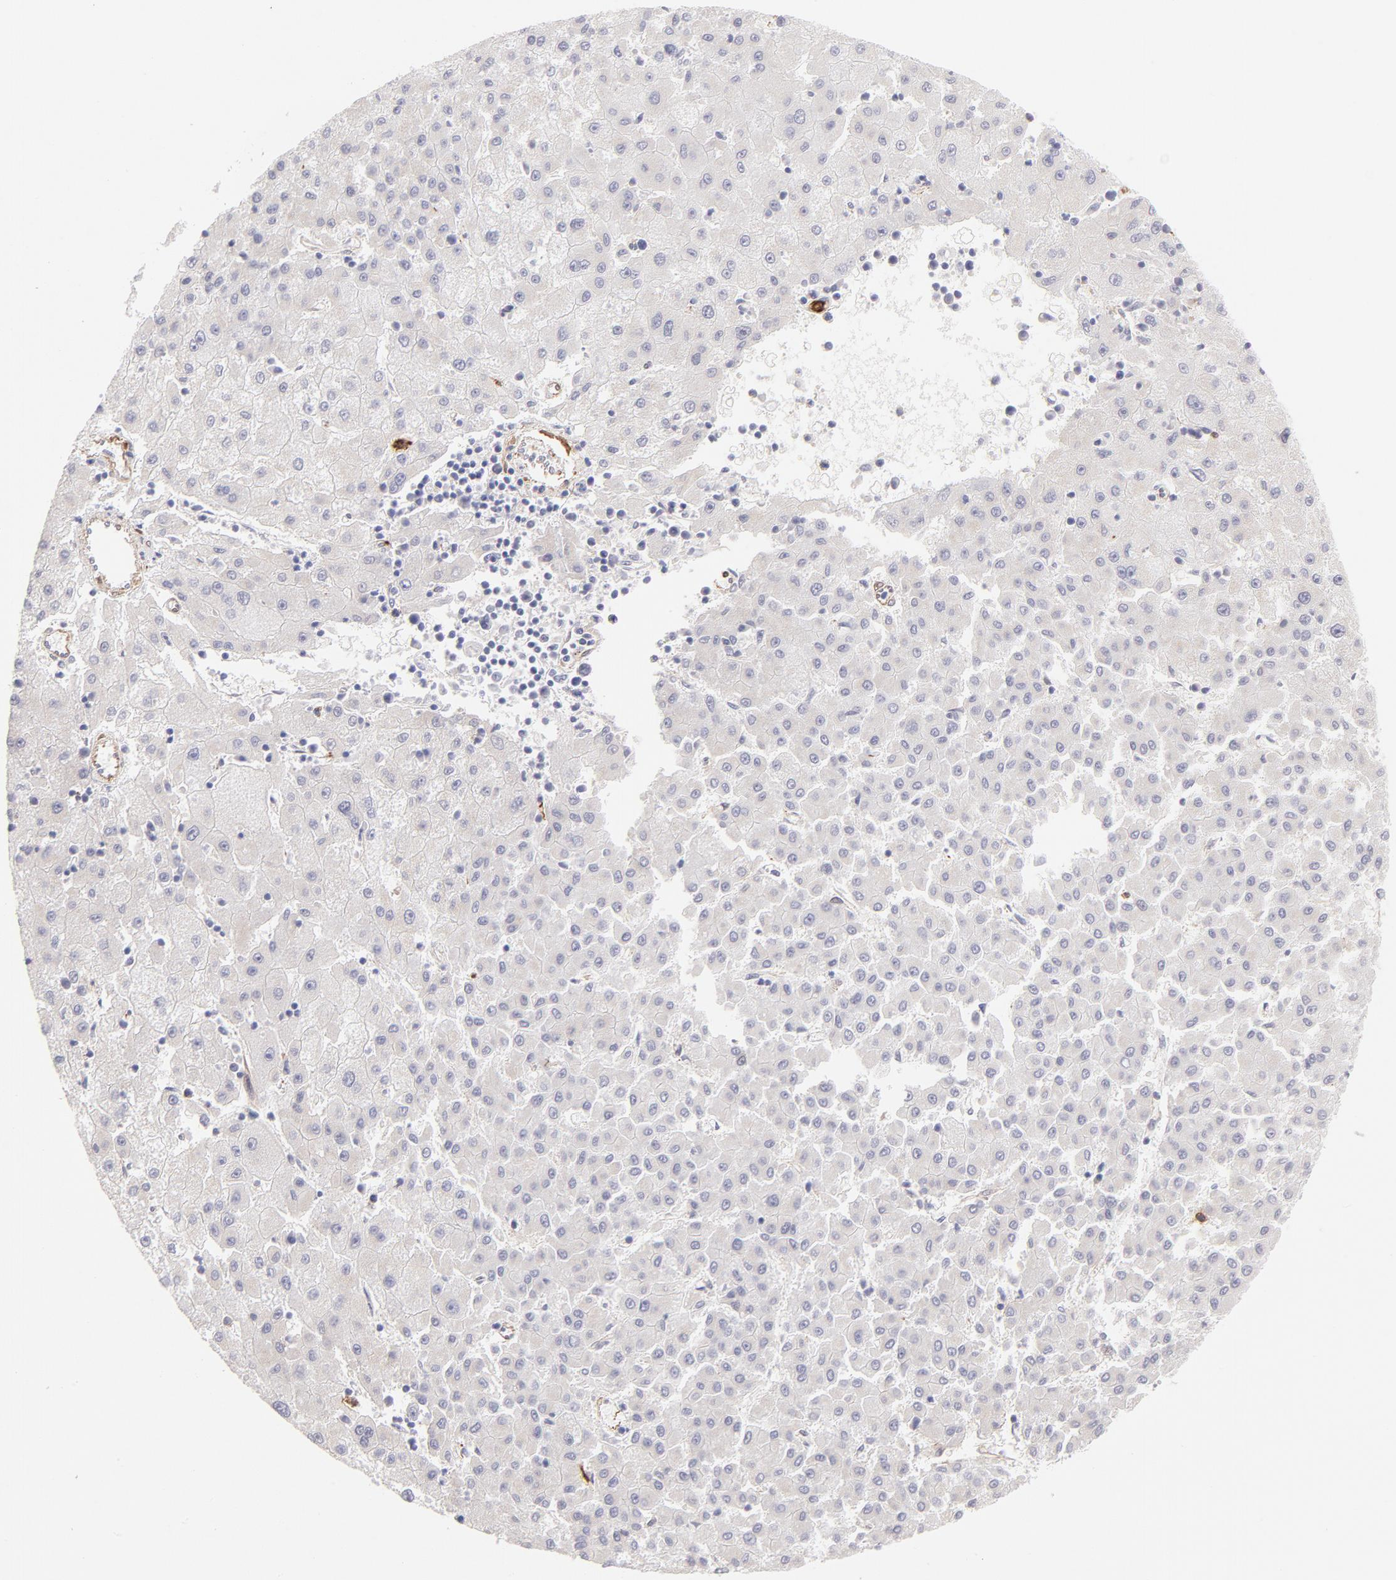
{"staining": {"intensity": "negative", "quantity": "none", "location": "none"}, "tissue": "liver cancer", "cell_type": "Tumor cells", "image_type": "cancer", "snomed": [{"axis": "morphology", "description": "Carcinoma, Hepatocellular, NOS"}, {"axis": "topography", "description": "Liver"}], "caption": "This micrograph is of liver cancer (hepatocellular carcinoma) stained with immunohistochemistry (IHC) to label a protein in brown with the nuclei are counter-stained blue. There is no positivity in tumor cells. (Immunohistochemistry (ihc), brightfield microscopy, high magnification).", "gene": "LTB4R", "patient": {"sex": "male", "age": 72}}